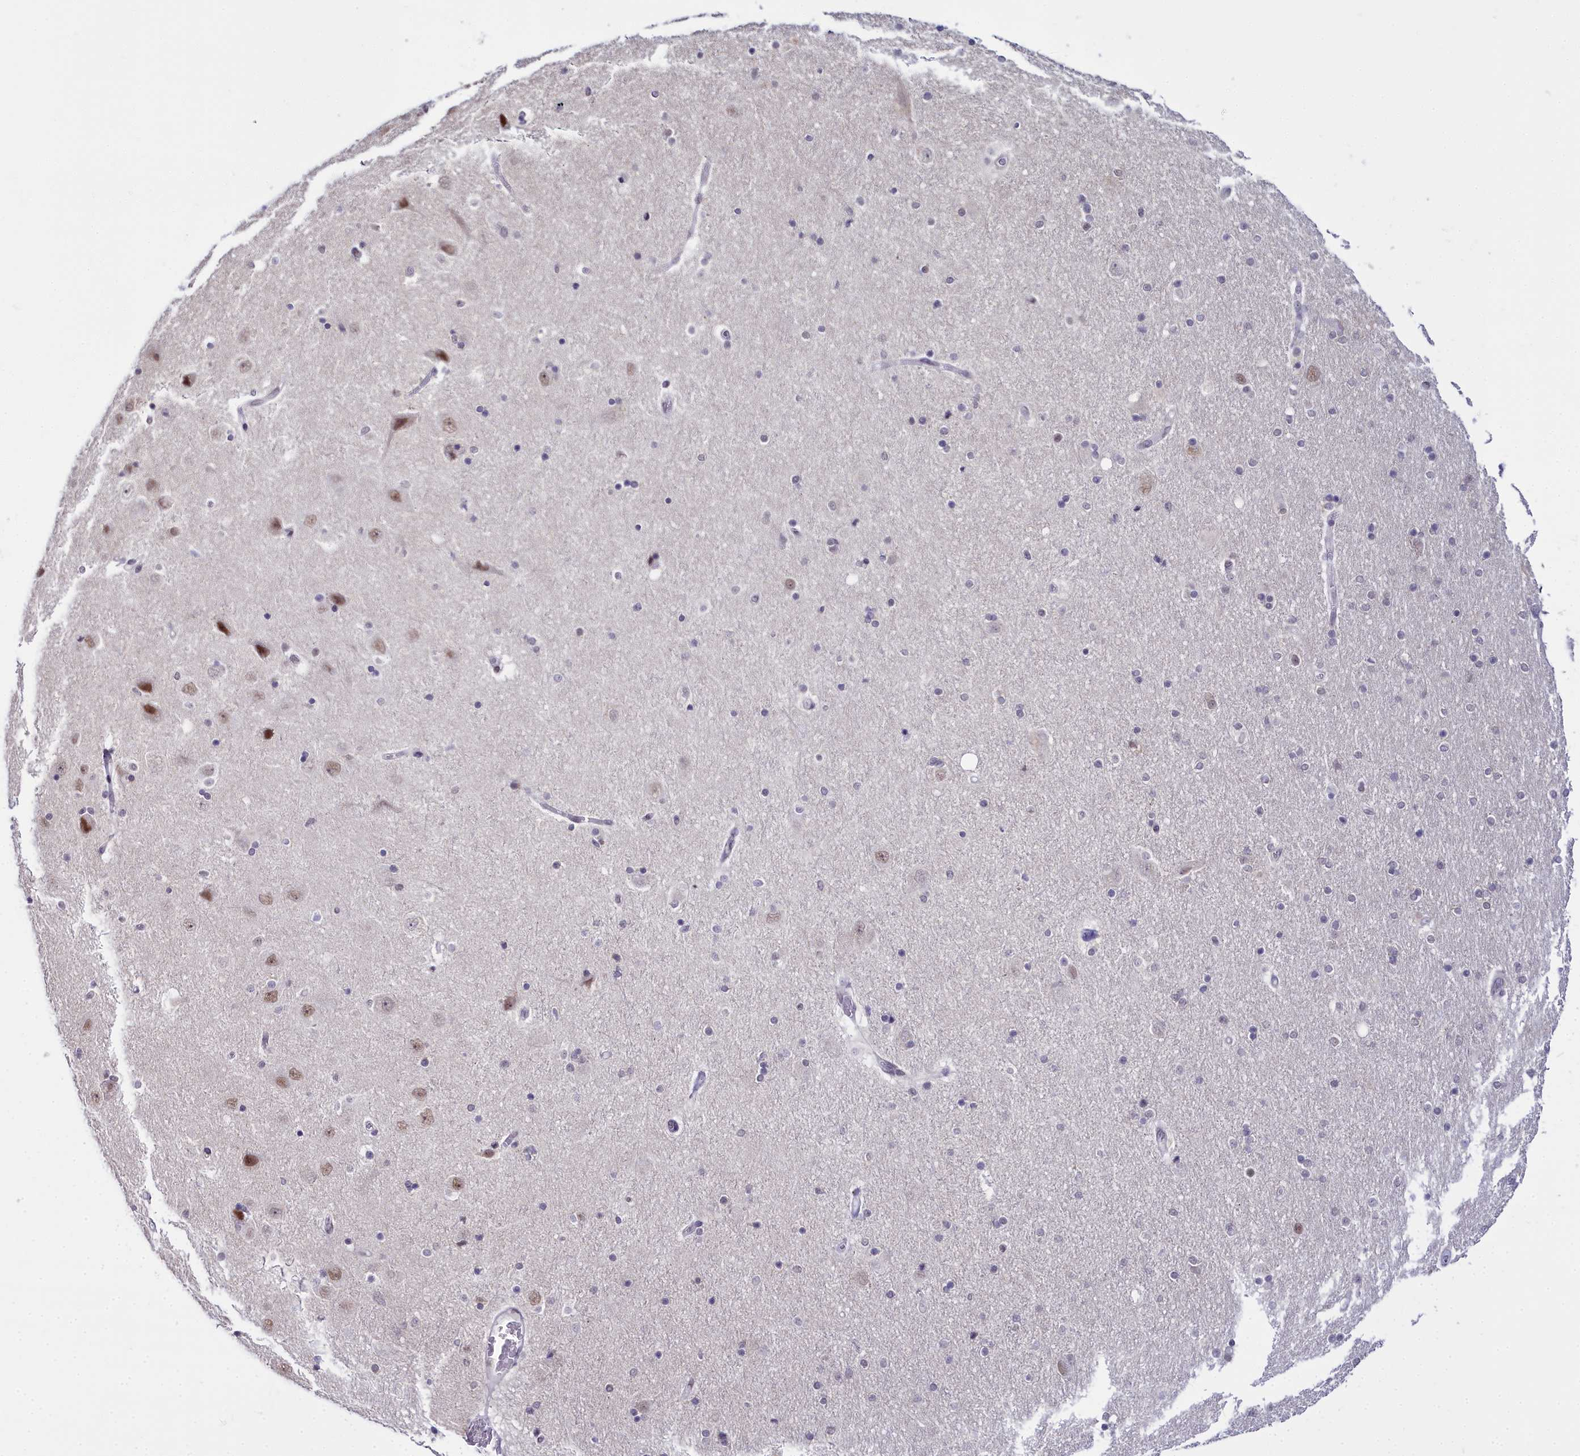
{"staining": {"intensity": "negative", "quantity": "none", "location": "none"}, "tissue": "hippocampus", "cell_type": "Glial cells", "image_type": "normal", "snomed": [{"axis": "morphology", "description": "Normal tissue, NOS"}, {"axis": "topography", "description": "Hippocampus"}], "caption": "IHC photomicrograph of unremarkable hippocampus stained for a protein (brown), which reveals no expression in glial cells.", "gene": "RBM12", "patient": {"sex": "female", "age": 54}}